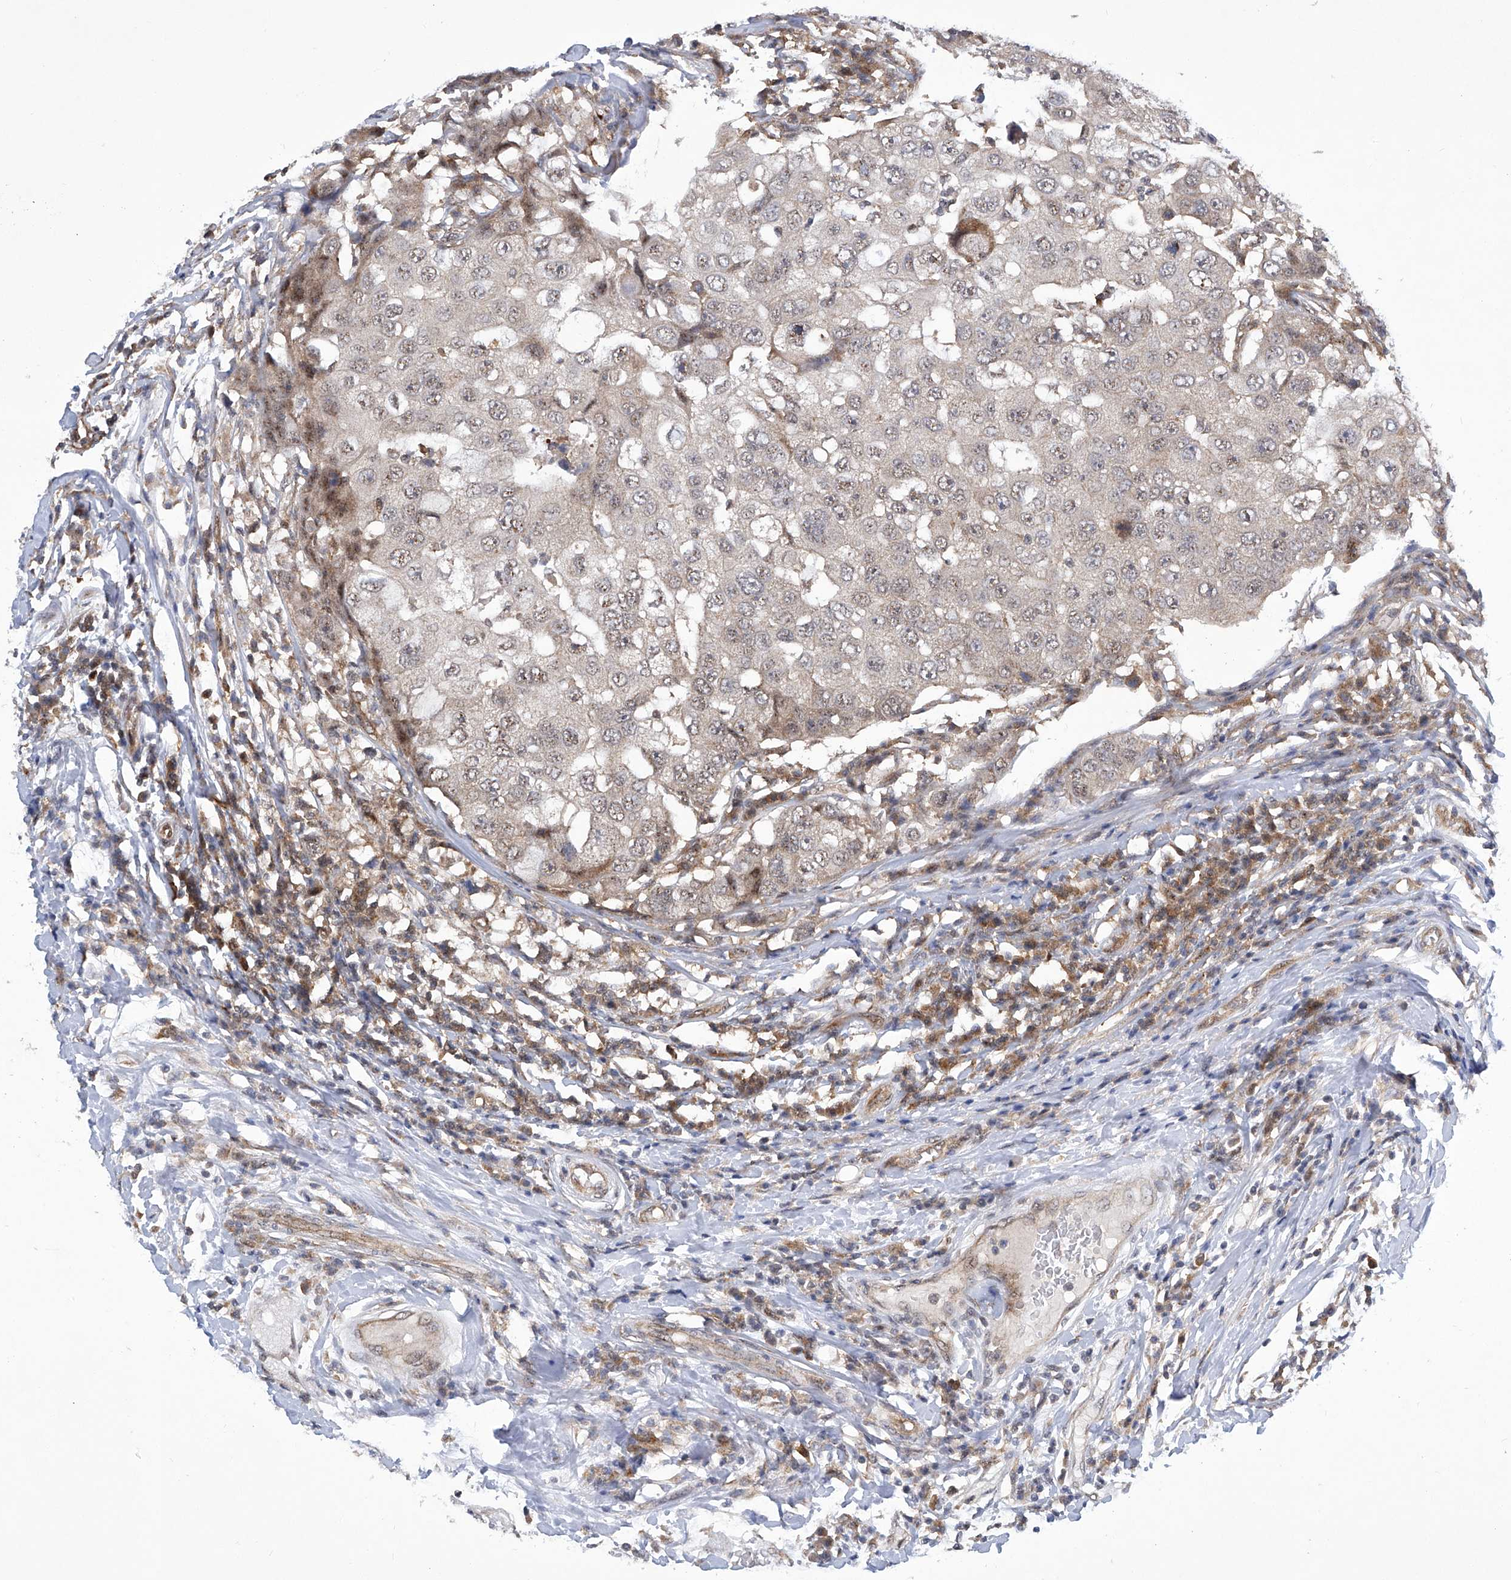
{"staining": {"intensity": "weak", "quantity": "<25%", "location": "cytoplasmic/membranous,nuclear"}, "tissue": "breast cancer", "cell_type": "Tumor cells", "image_type": "cancer", "snomed": [{"axis": "morphology", "description": "Duct carcinoma"}, {"axis": "topography", "description": "Breast"}], "caption": "Immunohistochemistry of invasive ductal carcinoma (breast) shows no staining in tumor cells. (Immunohistochemistry (ihc), brightfield microscopy, high magnification).", "gene": "CISH", "patient": {"sex": "female", "age": 27}}